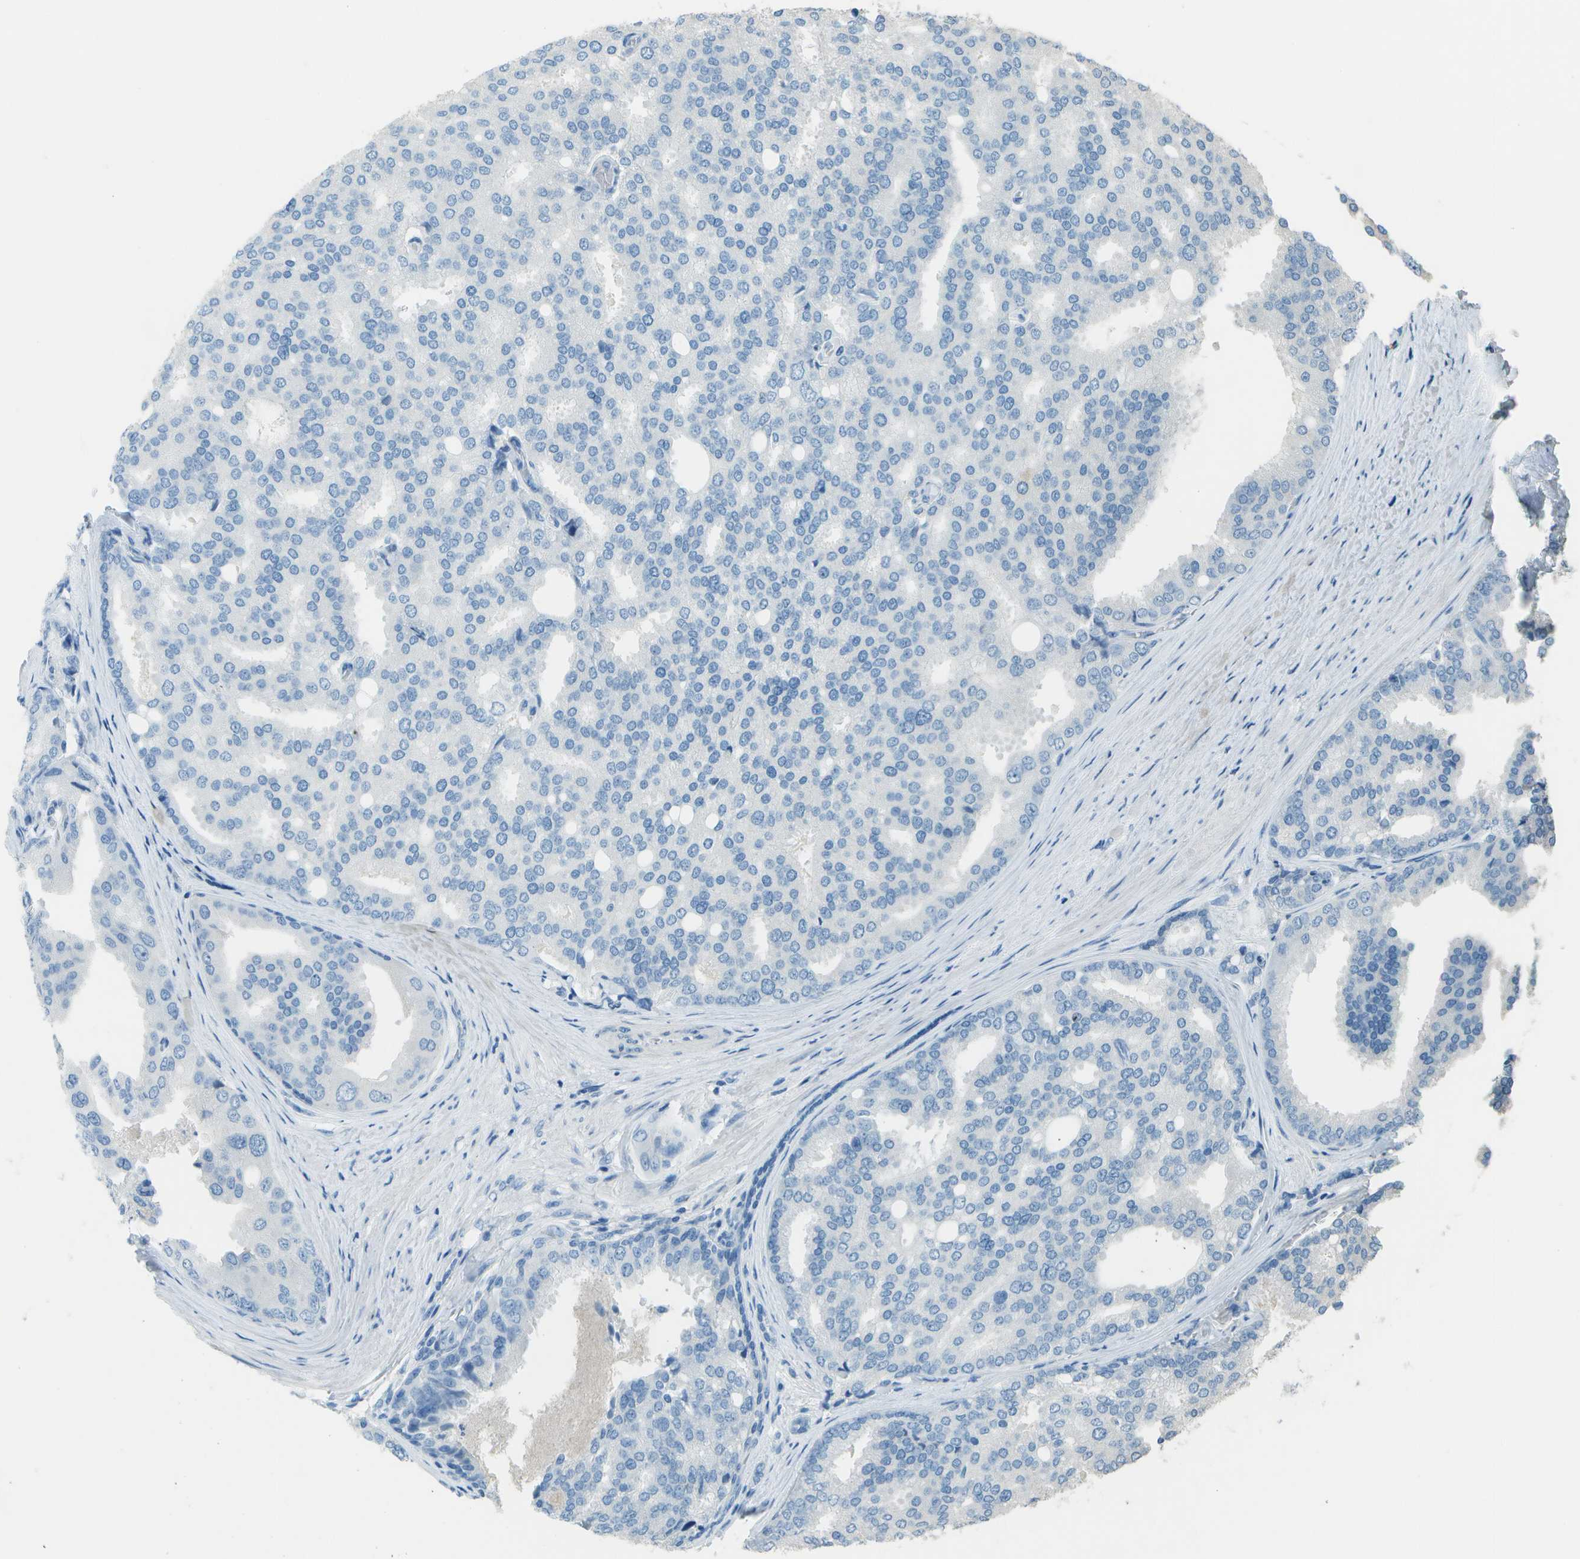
{"staining": {"intensity": "negative", "quantity": "none", "location": "none"}, "tissue": "prostate cancer", "cell_type": "Tumor cells", "image_type": "cancer", "snomed": [{"axis": "morphology", "description": "Adenocarcinoma, High grade"}, {"axis": "topography", "description": "Prostate"}], "caption": "This is an IHC histopathology image of prostate cancer. There is no staining in tumor cells.", "gene": "LGI2", "patient": {"sex": "male", "age": 50}}